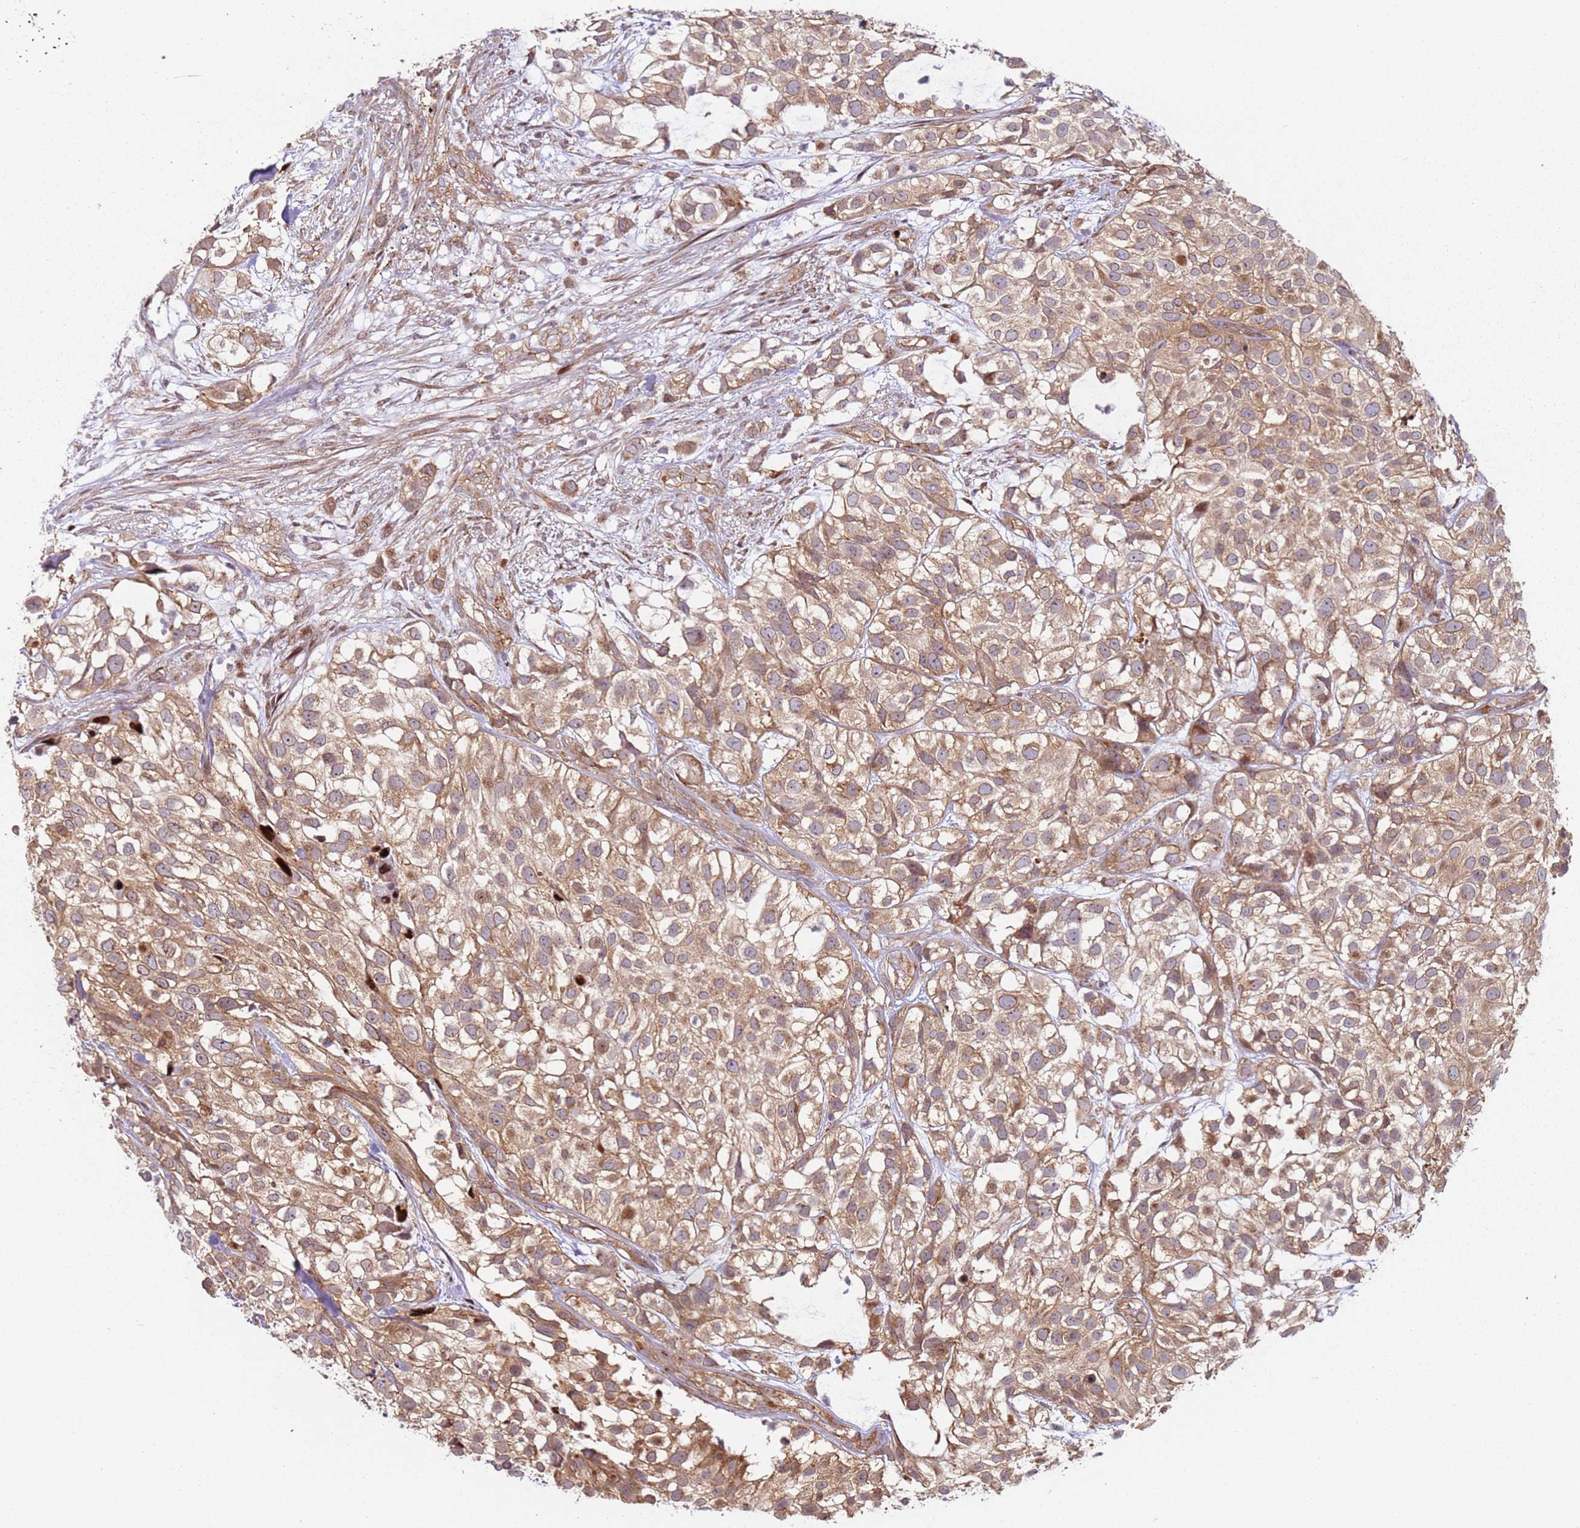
{"staining": {"intensity": "moderate", "quantity": ">75%", "location": "cytoplasmic/membranous"}, "tissue": "urothelial cancer", "cell_type": "Tumor cells", "image_type": "cancer", "snomed": [{"axis": "morphology", "description": "Urothelial carcinoma, High grade"}, {"axis": "topography", "description": "Urinary bladder"}], "caption": "Urothelial cancer stained with a protein marker reveals moderate staining in tumor cells.", "gene": "HNRNPLL", "patient": {"sex": "male", "age": 56}}